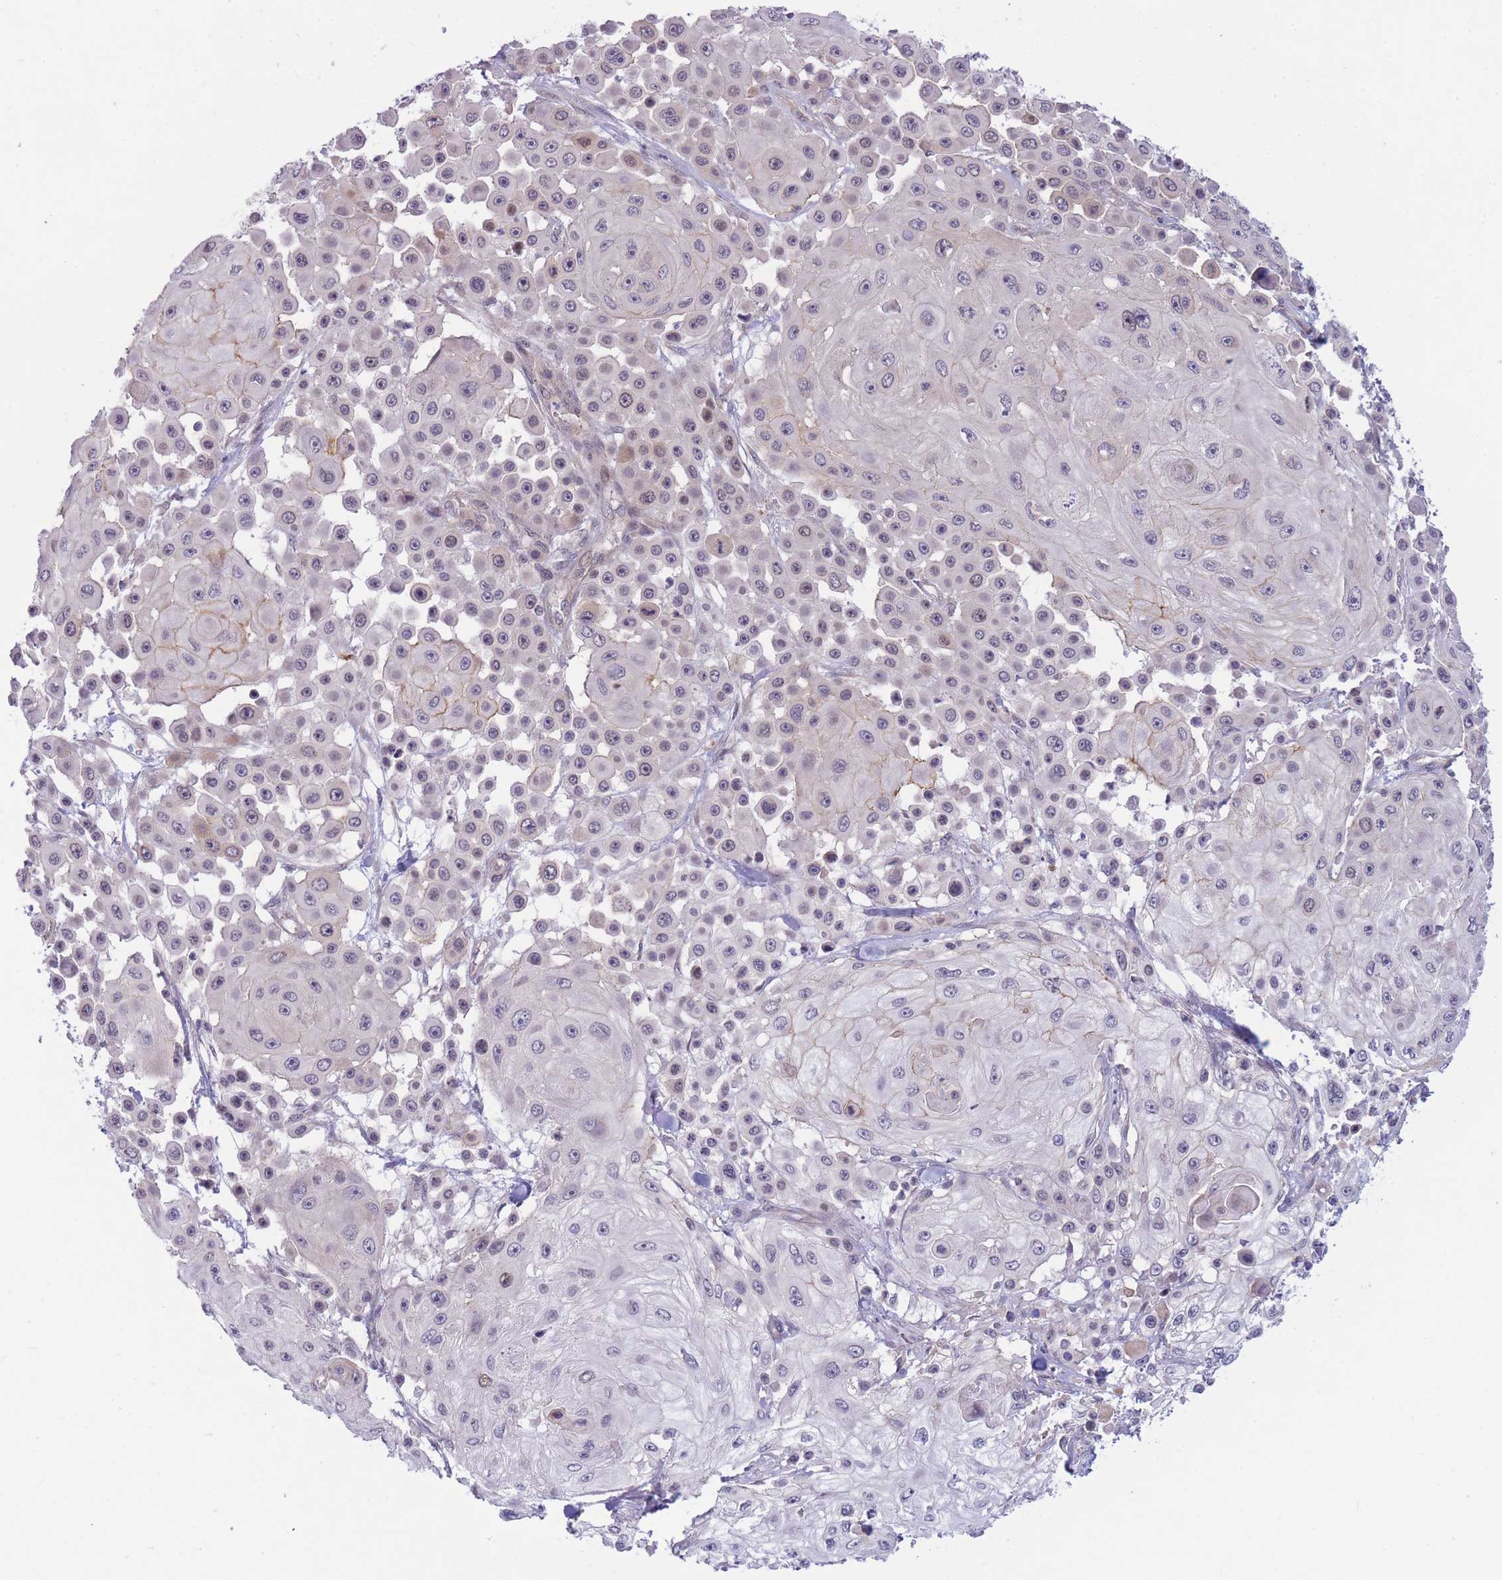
{"staining": {"intensity": "weak", "quantity": "<25%", "location": "nuclear"}, "tissue": "skin cancer", "cell_type": "Tumor cells", "image_type": "cancer", "snomed": [{"axis": "morphology", "description": "Squamous cell carcinoma, NOS"}, {"axis": "topography", "description": "Skin"}], "caption": "Human skin cancer (squamous cell carcinoma) stained for a protein using immunohistochemistry (IHC) demonstrates no positivity in tumor cells.", "gene": "CDC25B", "patient": {"sex": "male", "age": 67}}